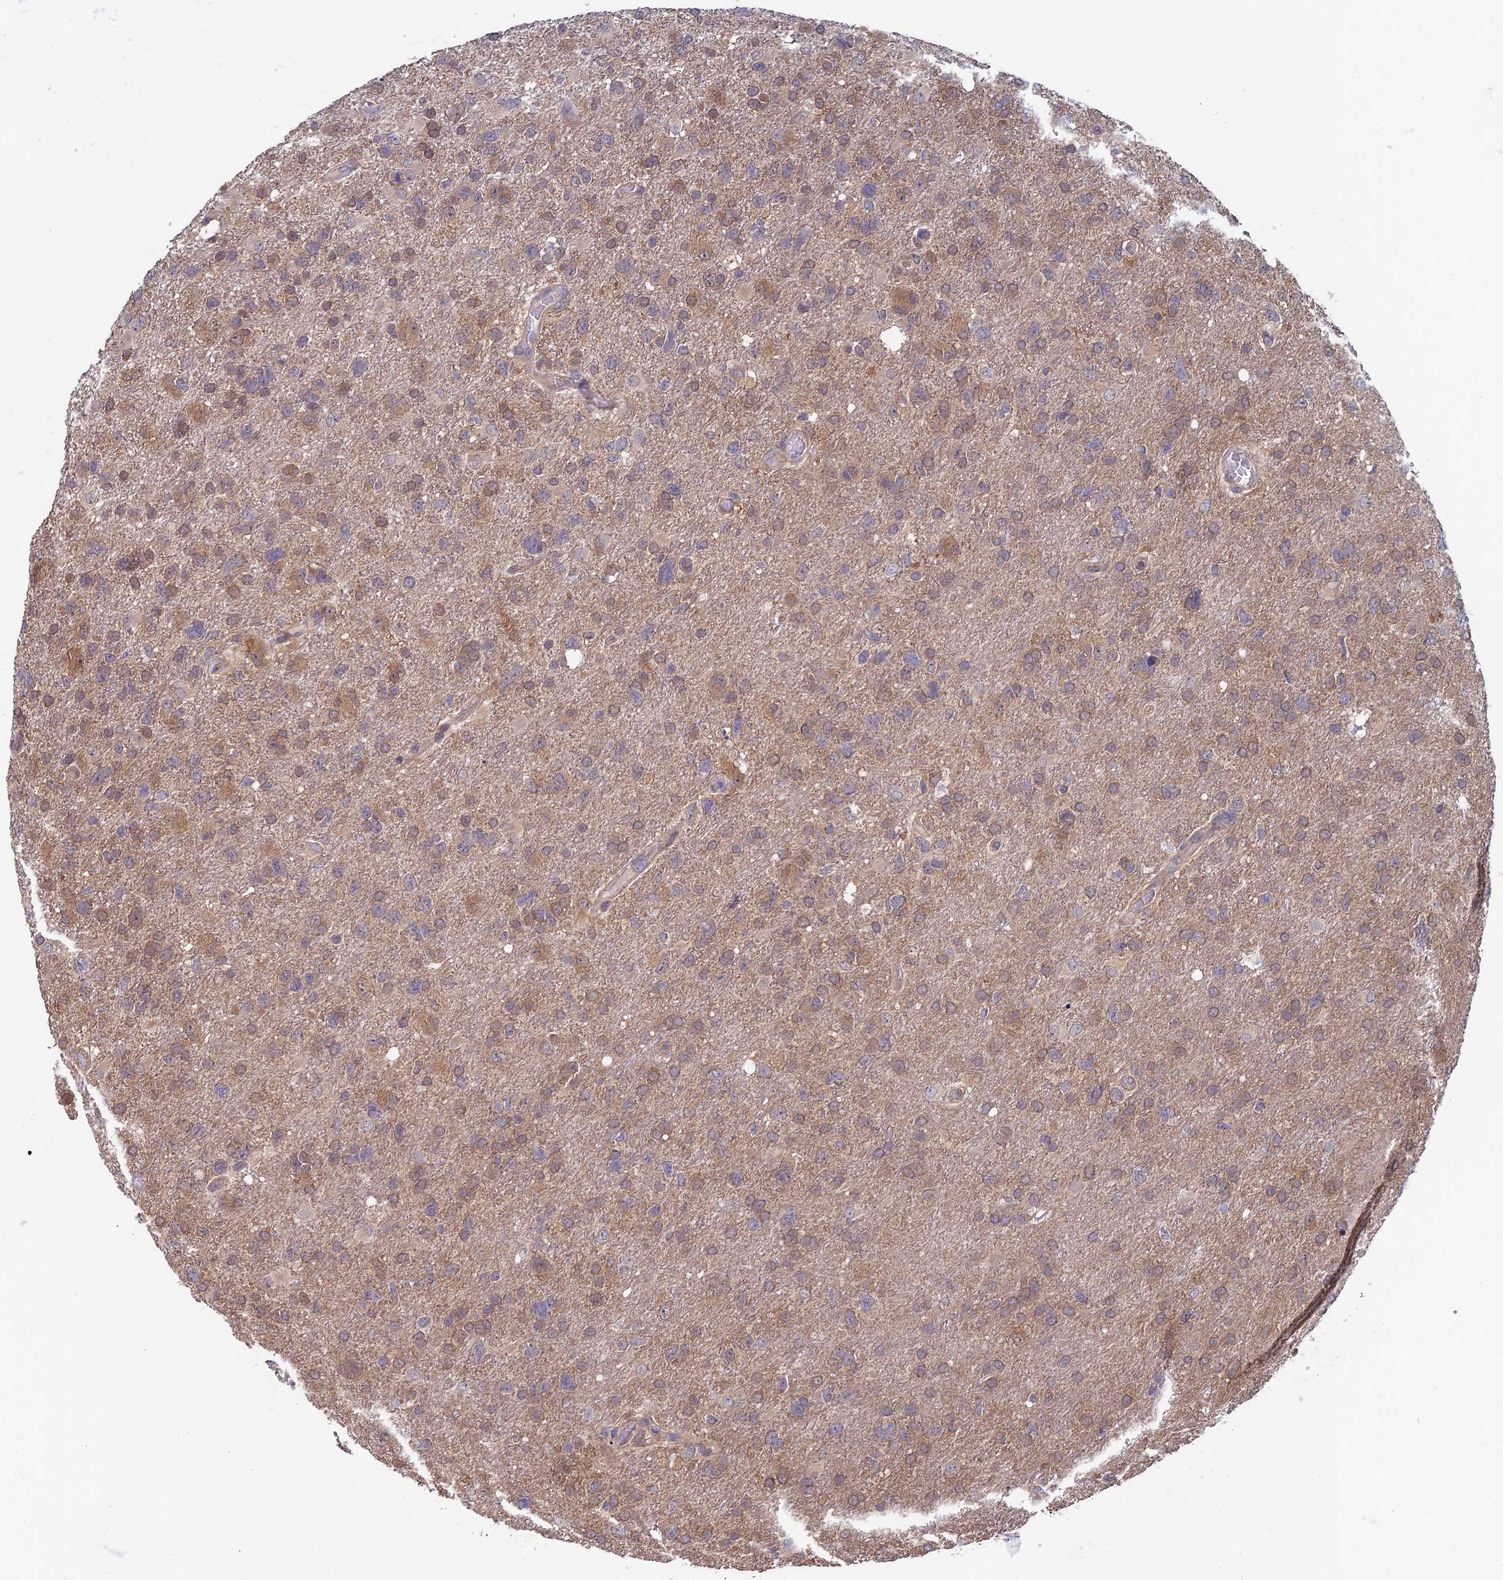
{"staining": {"intensity": "weak", "quantity": "25%-75%", "location": "cytoplasmic/membranous"}, "tissue": "glioma", "cell_type": "Tumor cells", "image_type": "cancer", "snomed": [{"axis": "morphology", "description": "Glioma, malignant, High grade"}, {"axis": "topography", "description": "Brain"}], "caption": "Tumor cells demonstrate low levels of weak cytoplasmic/membranous positivity in approximately 25%-75% of cells in human malignant glioma (high-grade). (DAB IHC, brown staining for protein, blue staining for nuclei).", "gene": "LCMT1", "patient": {"sex": "male", "age": 61}}